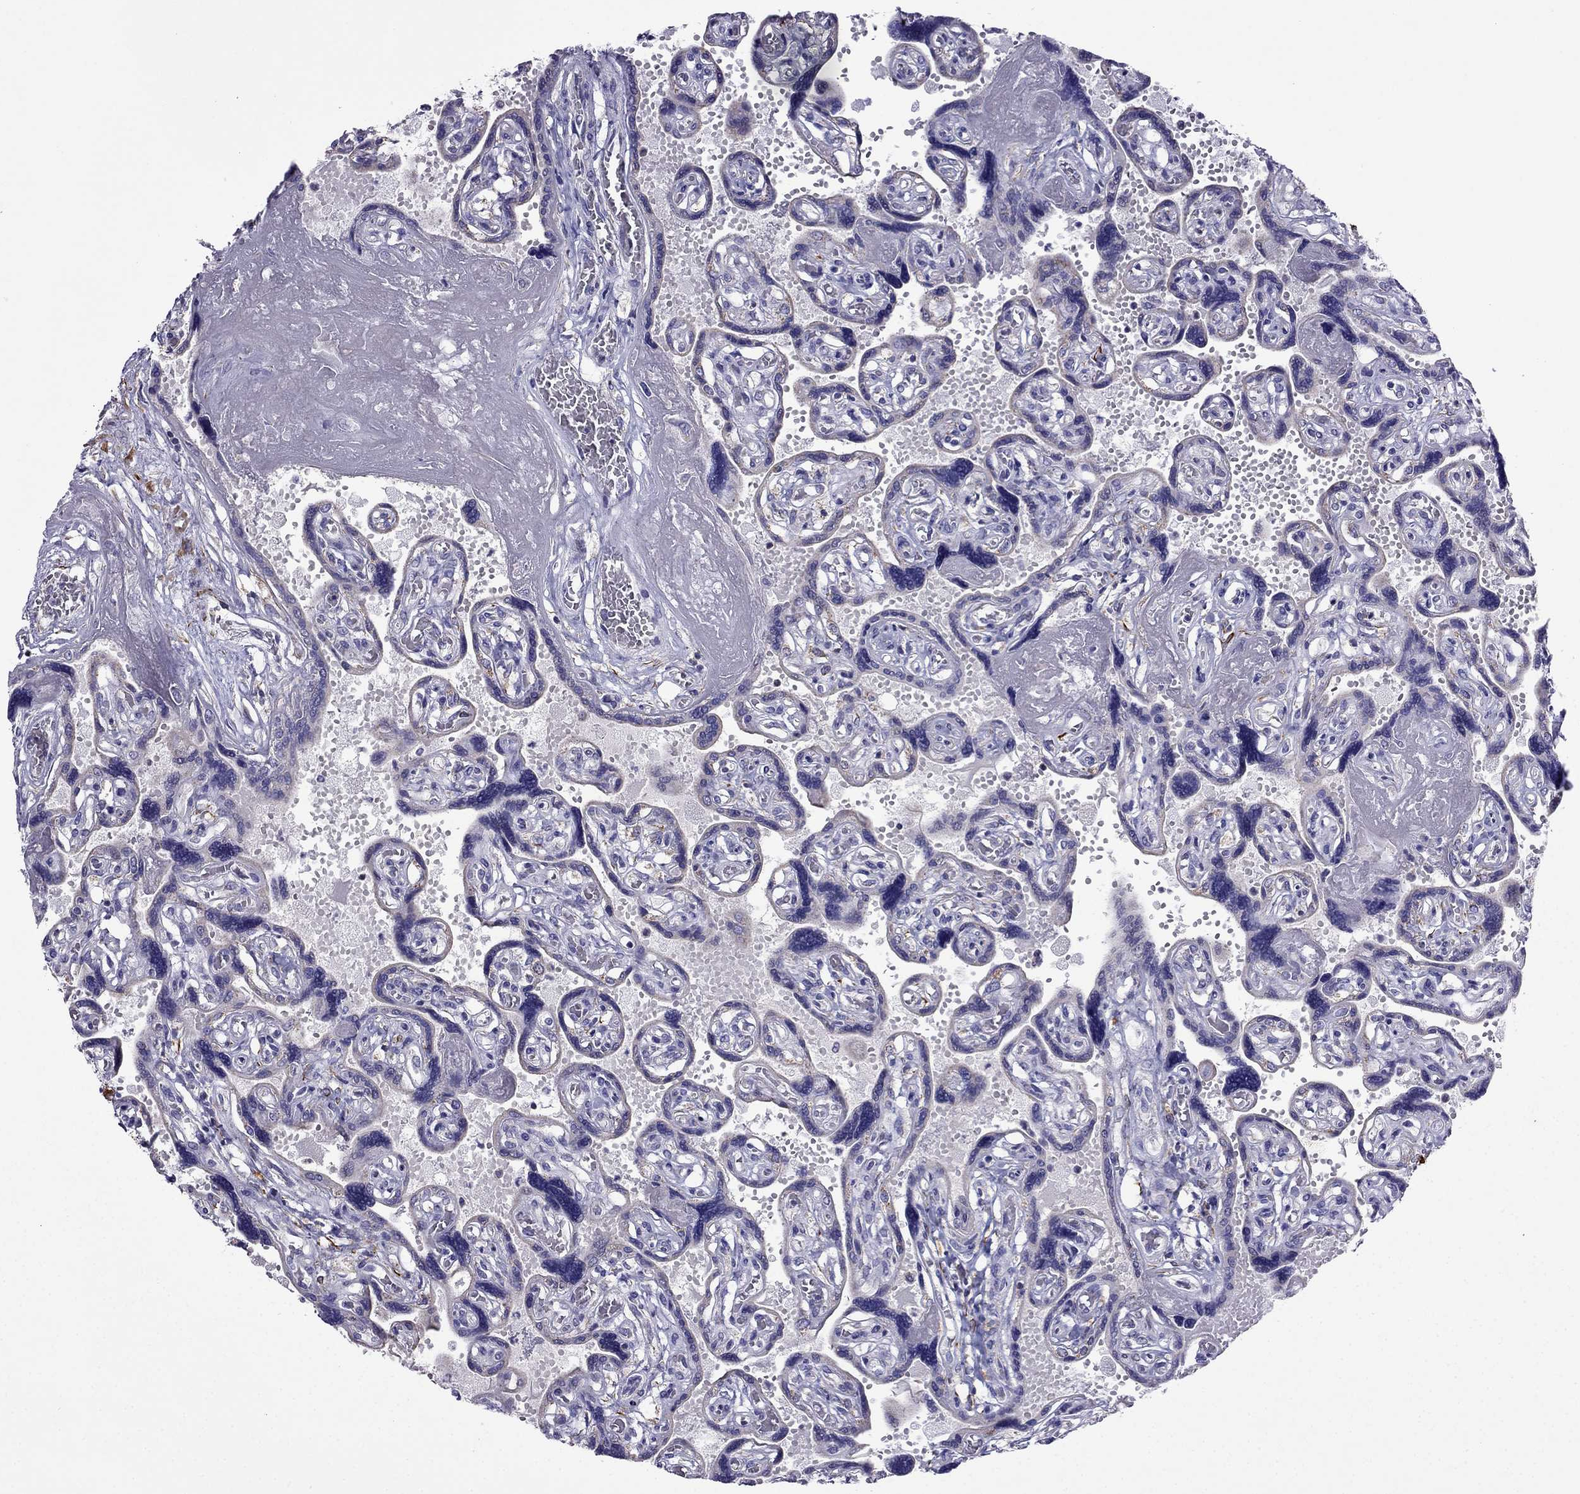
{"staining": {"intensity": "negative", "quantity": "none", "location": "none"}, "tissue": "placenta", "cell_type": "Decidual cells", "image_type": "normal", "snomed": [{"axis": "morphology", "description": "Normal tissue, NOS"}, {"axis": "topography", "description": "Placenta"}], "caption": "Protein analysis of benign placenta demonstrates no significant expression in decidual cells.", "gene": "DSC1", "patient": {"sex": "female", "age": 32}}